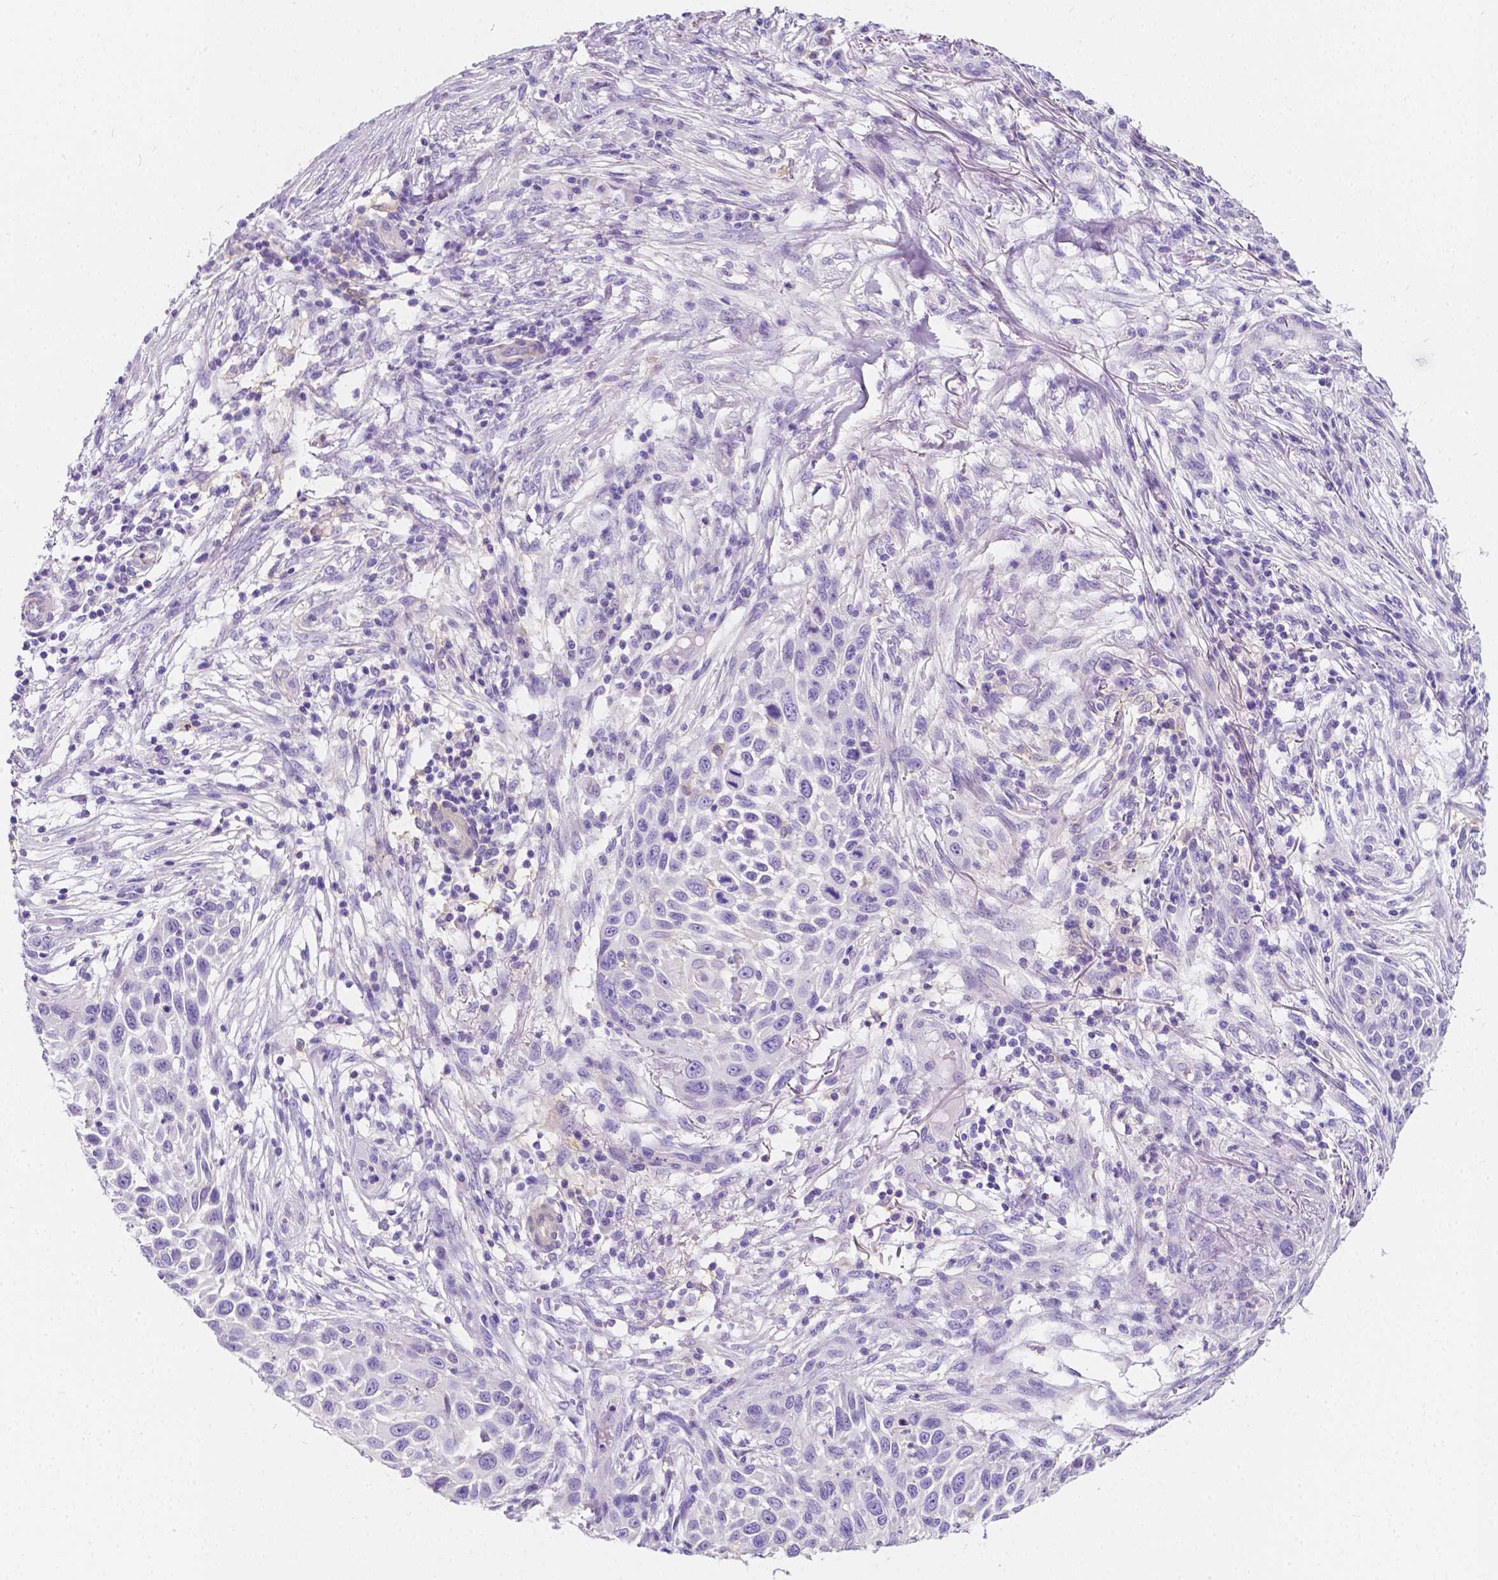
{"staining": {"intensity": "negative", "quantity": "none", "location": "none"}, "tissue": "skin cancer", "cell_type": "Tumor cells", "image_type": "cancer", "snomed": [{"axis": "morphology", "description": "Squamous cell carcinoma, NOS"}, {"axis": "topography", "description": "Skin"}], "caption": "Skin cancer was stained to show a protein in brown. There is no significant expression in tumor cells.", "gene": "GNAO1", "patient": {"sex": "male", "age": 92}}